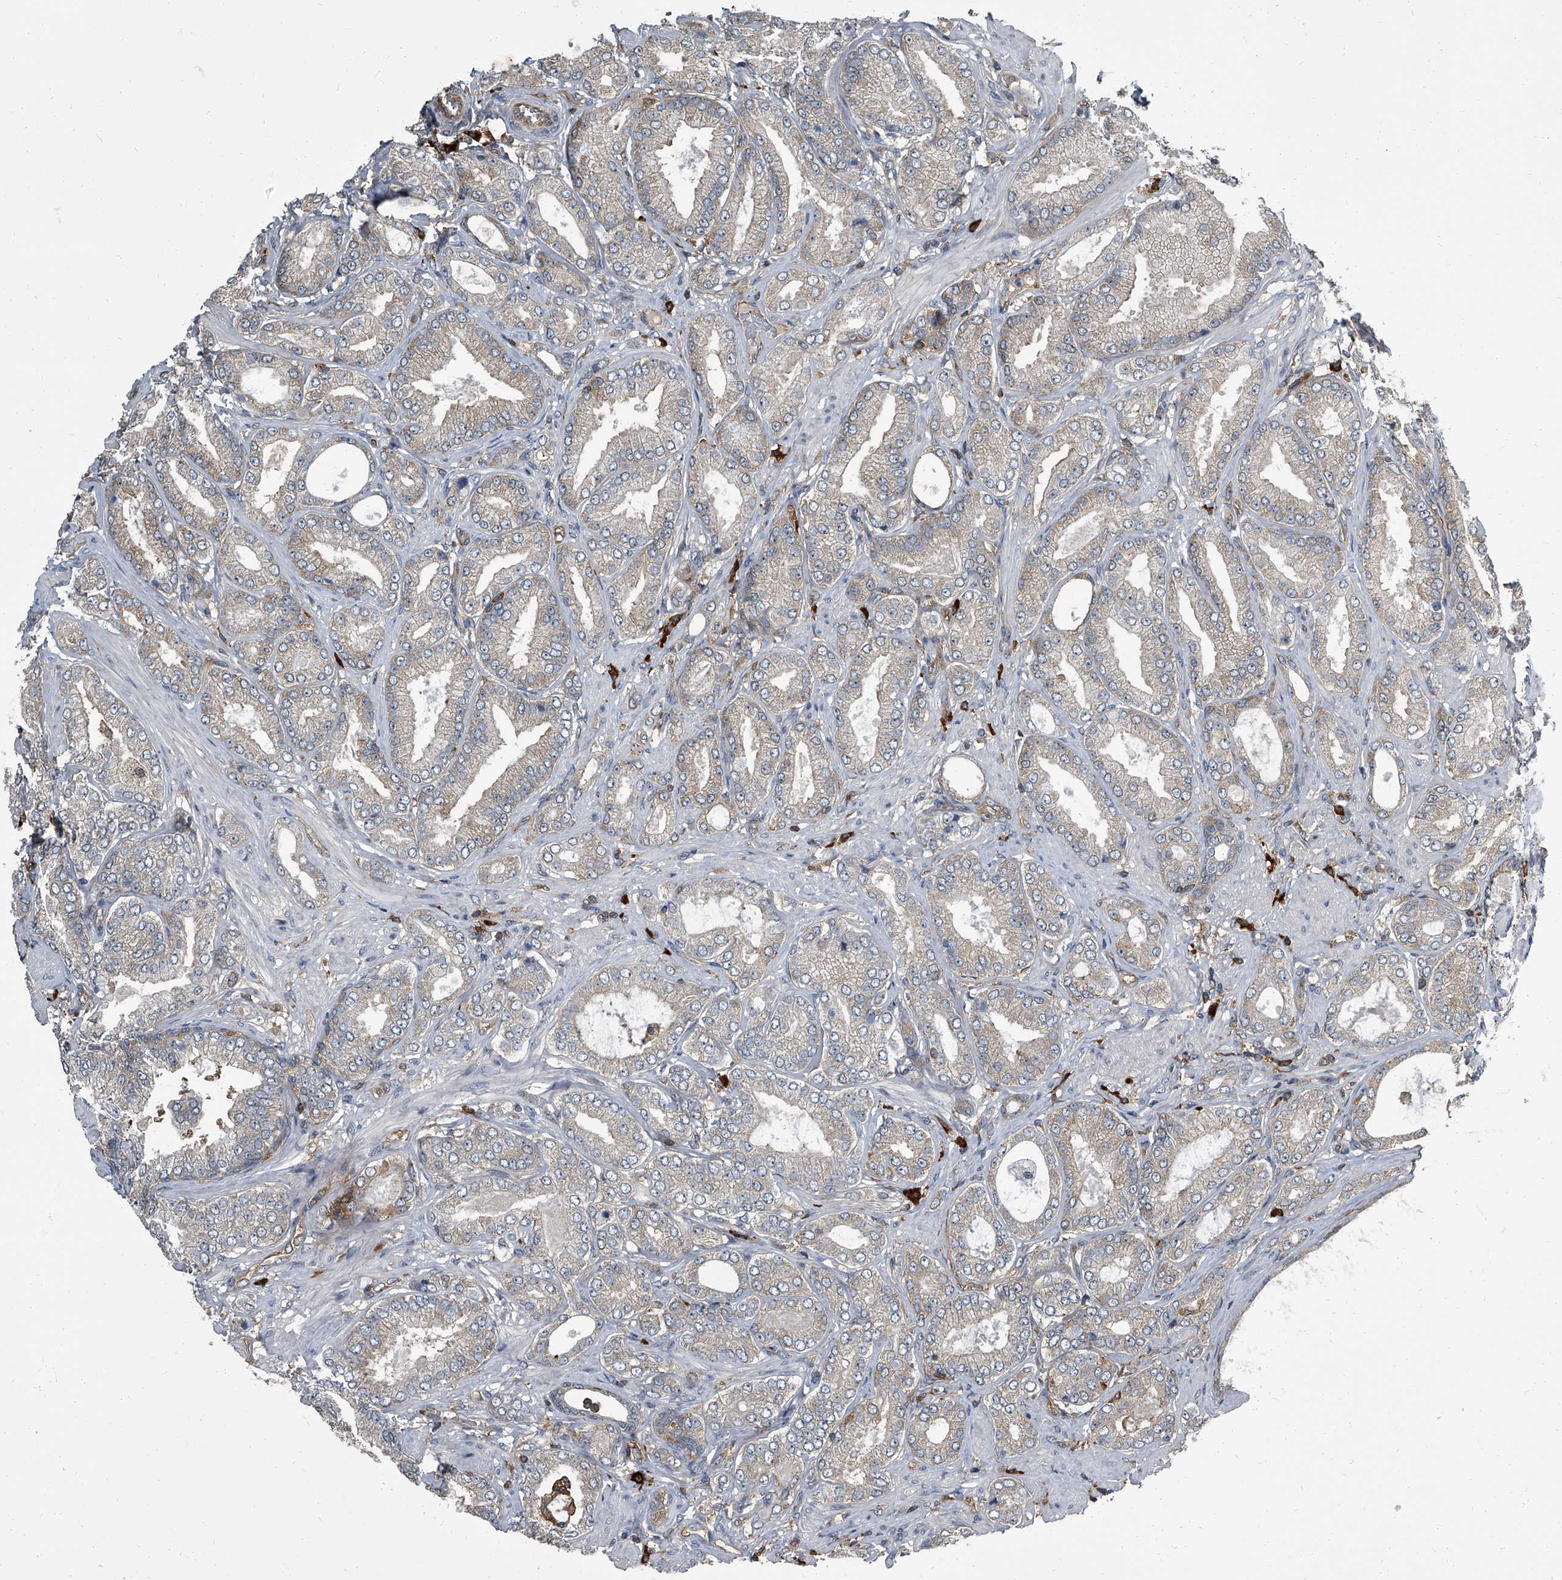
{"staining": {"intensity": "weak", "quantity": "<25%", "location": "cytoplasmic/membranous"}, "tissue": "prostate cancer", "cell_type": "Tumor cells", "image_type": "cancer", "snomed": [{"axis": "morphology", "description": "Adenocarcinoma, Low grade"}, {"axis": "topography", "description": "Prostate"}], "caption": "Immunohistochemical staining of low-grade adenocarcinoma (prostate) displays no significant positivity in tumor cells.", "gene": "CDV3", "patient": {"sex": "male", "age": 63}}